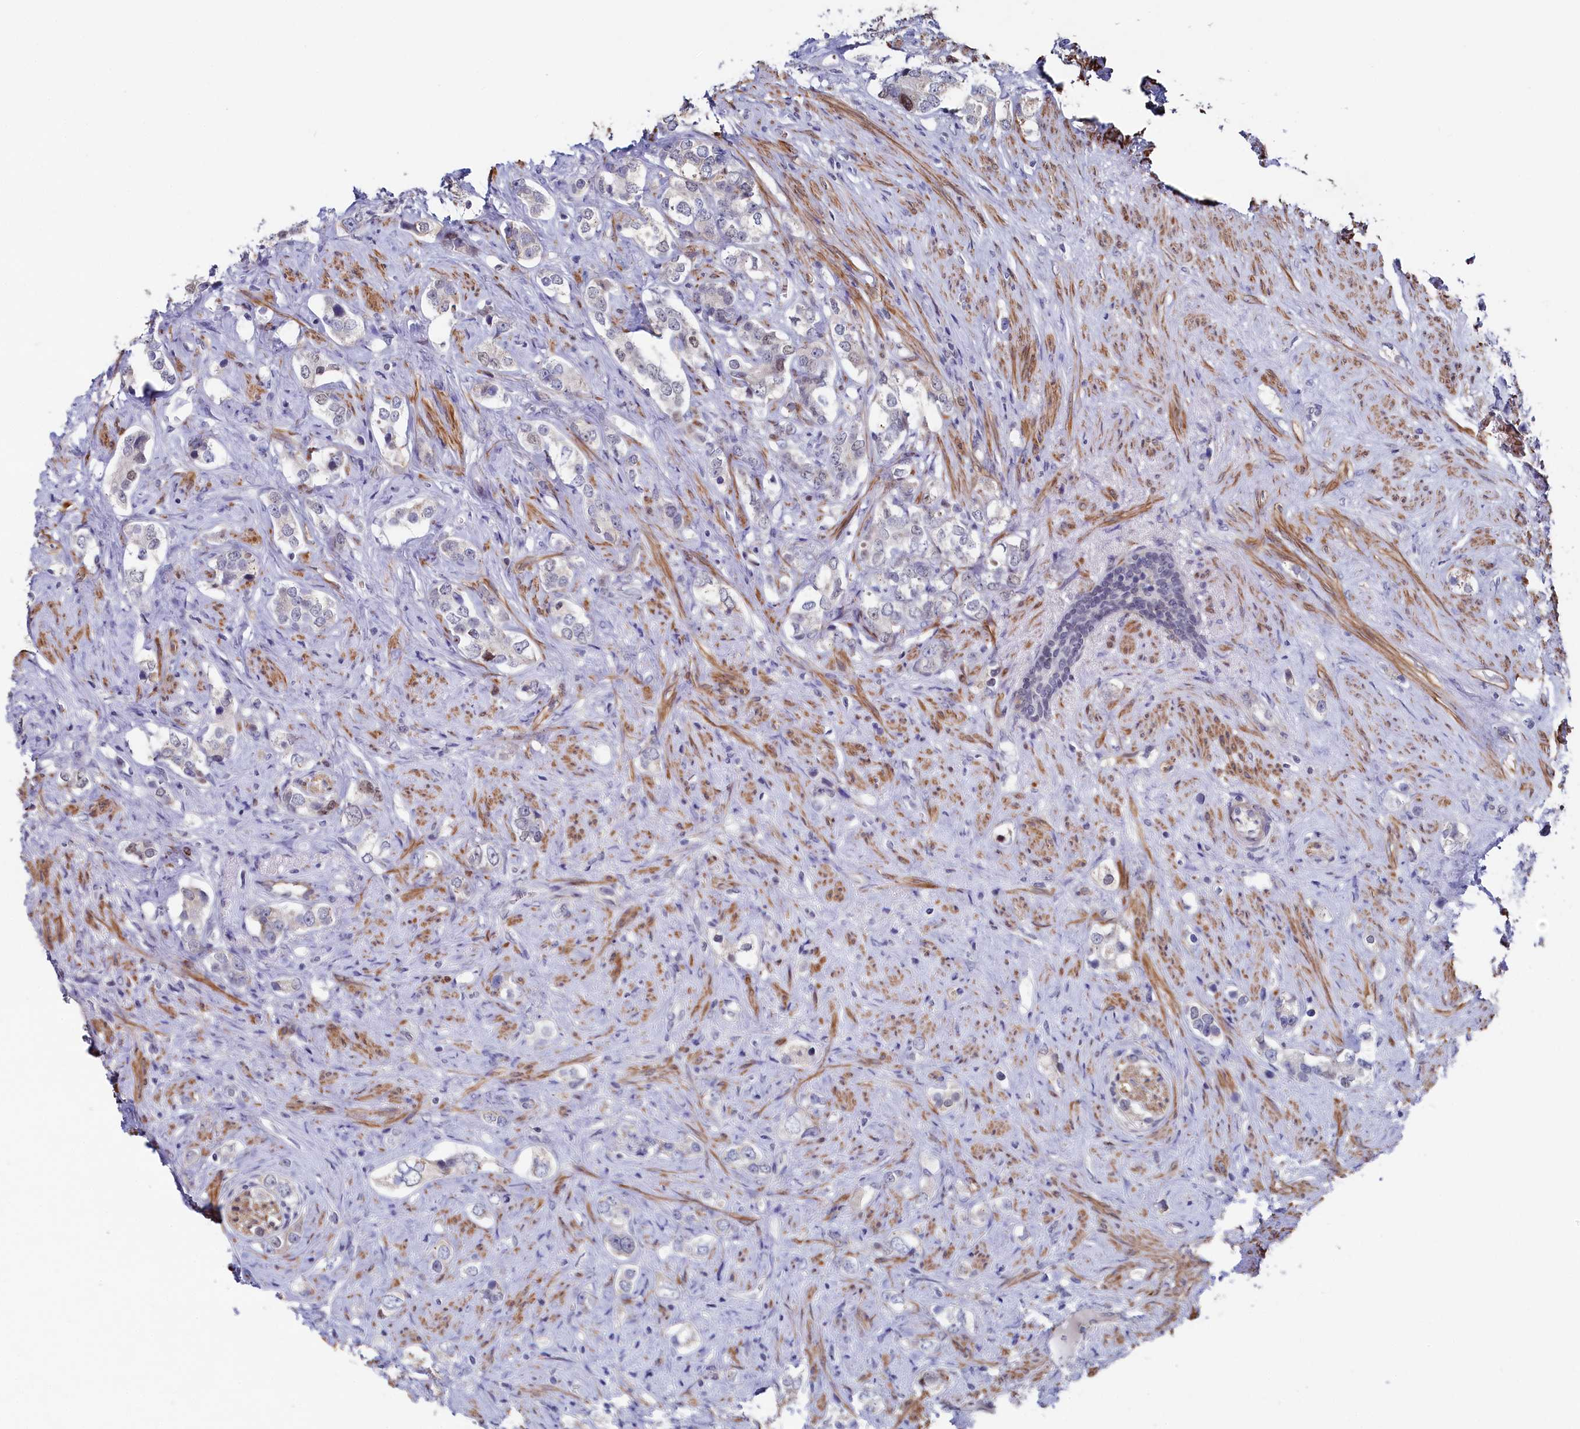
{"staining": {"intensity": "negative", "quantity": "none", "location": "none"}, "tissue": "prostate cancer", "cell_type": "Tumor cells", "image_type": "cancer", "snomed": [{"axis": "morphology", "description": "Adenocarcinoma, High grade"}, {"axis": "topography", "description": "Prostate"}], "caption": "Human adenocarcinoma (high-grade) (prostate) stained for a protein using immunohistochemistry (IHC) displays no expression in tumor cells.", "gene": "TIGD4", "patient": {"sex": "male", "age": 63}}